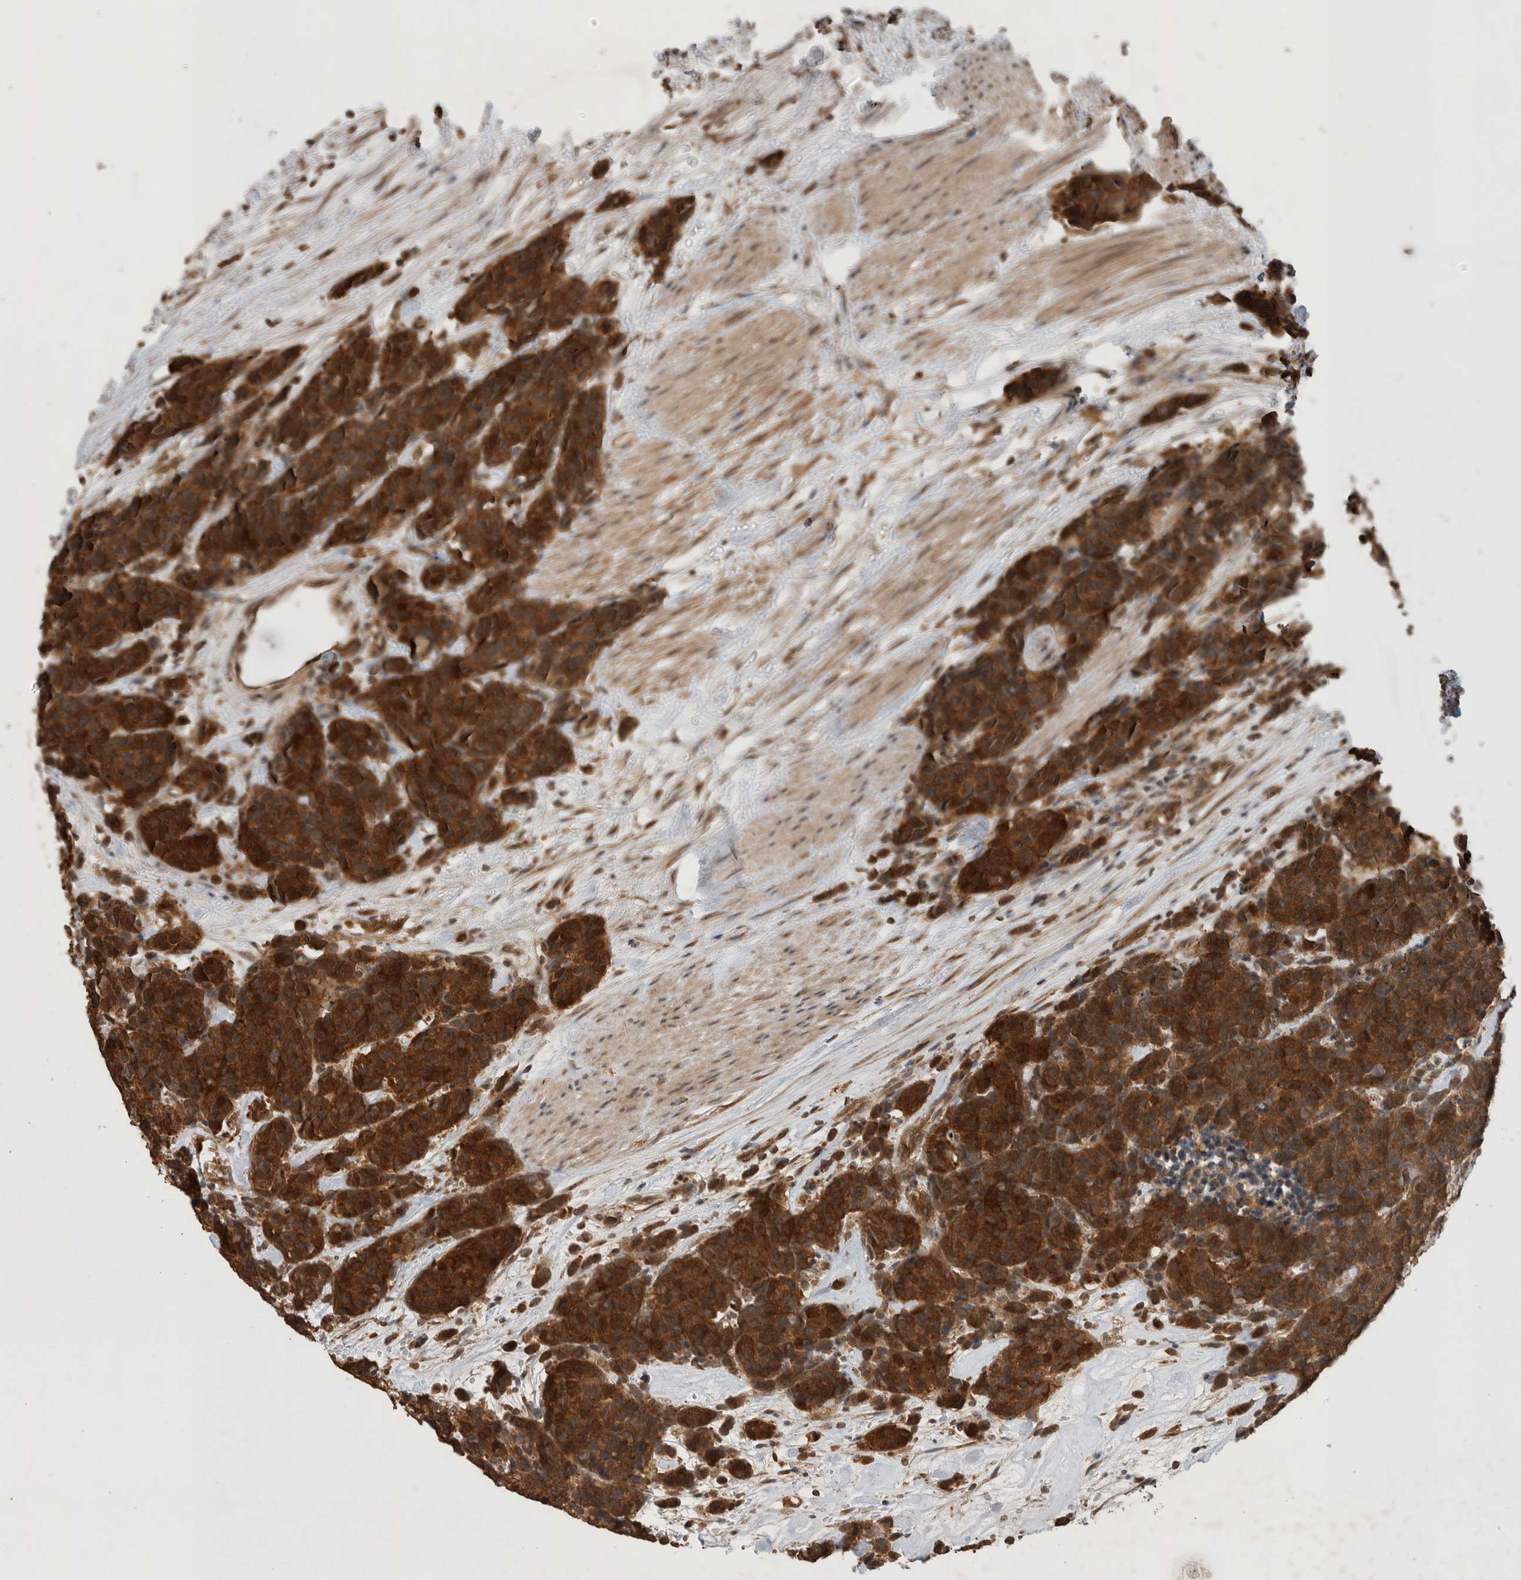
{"staining": {"intensity": "strong", "quantity": ">75%", "location": "cytoplasmic/membranous"}, "tissue": "carcinoid", "cell_type": "Tumor cells", "image_type": "cancer", "snomed": [{"axis": "morphology", "description": "Carcinoma, NOS"}, {"axis": "morphology", "description": "Carcinoid, malignant, NOS"}, {"axis": "topography", "description": "Urinary bladder"}], "caption": "Immunohistochemical staining of human malignant carcinoid exhibits high levels of strong cytoplasmic/membranous protein expression in approximately >75% of tumor cells.", "gene": "OTUD7B", "patient": {"sex": "male", "age": 57}}